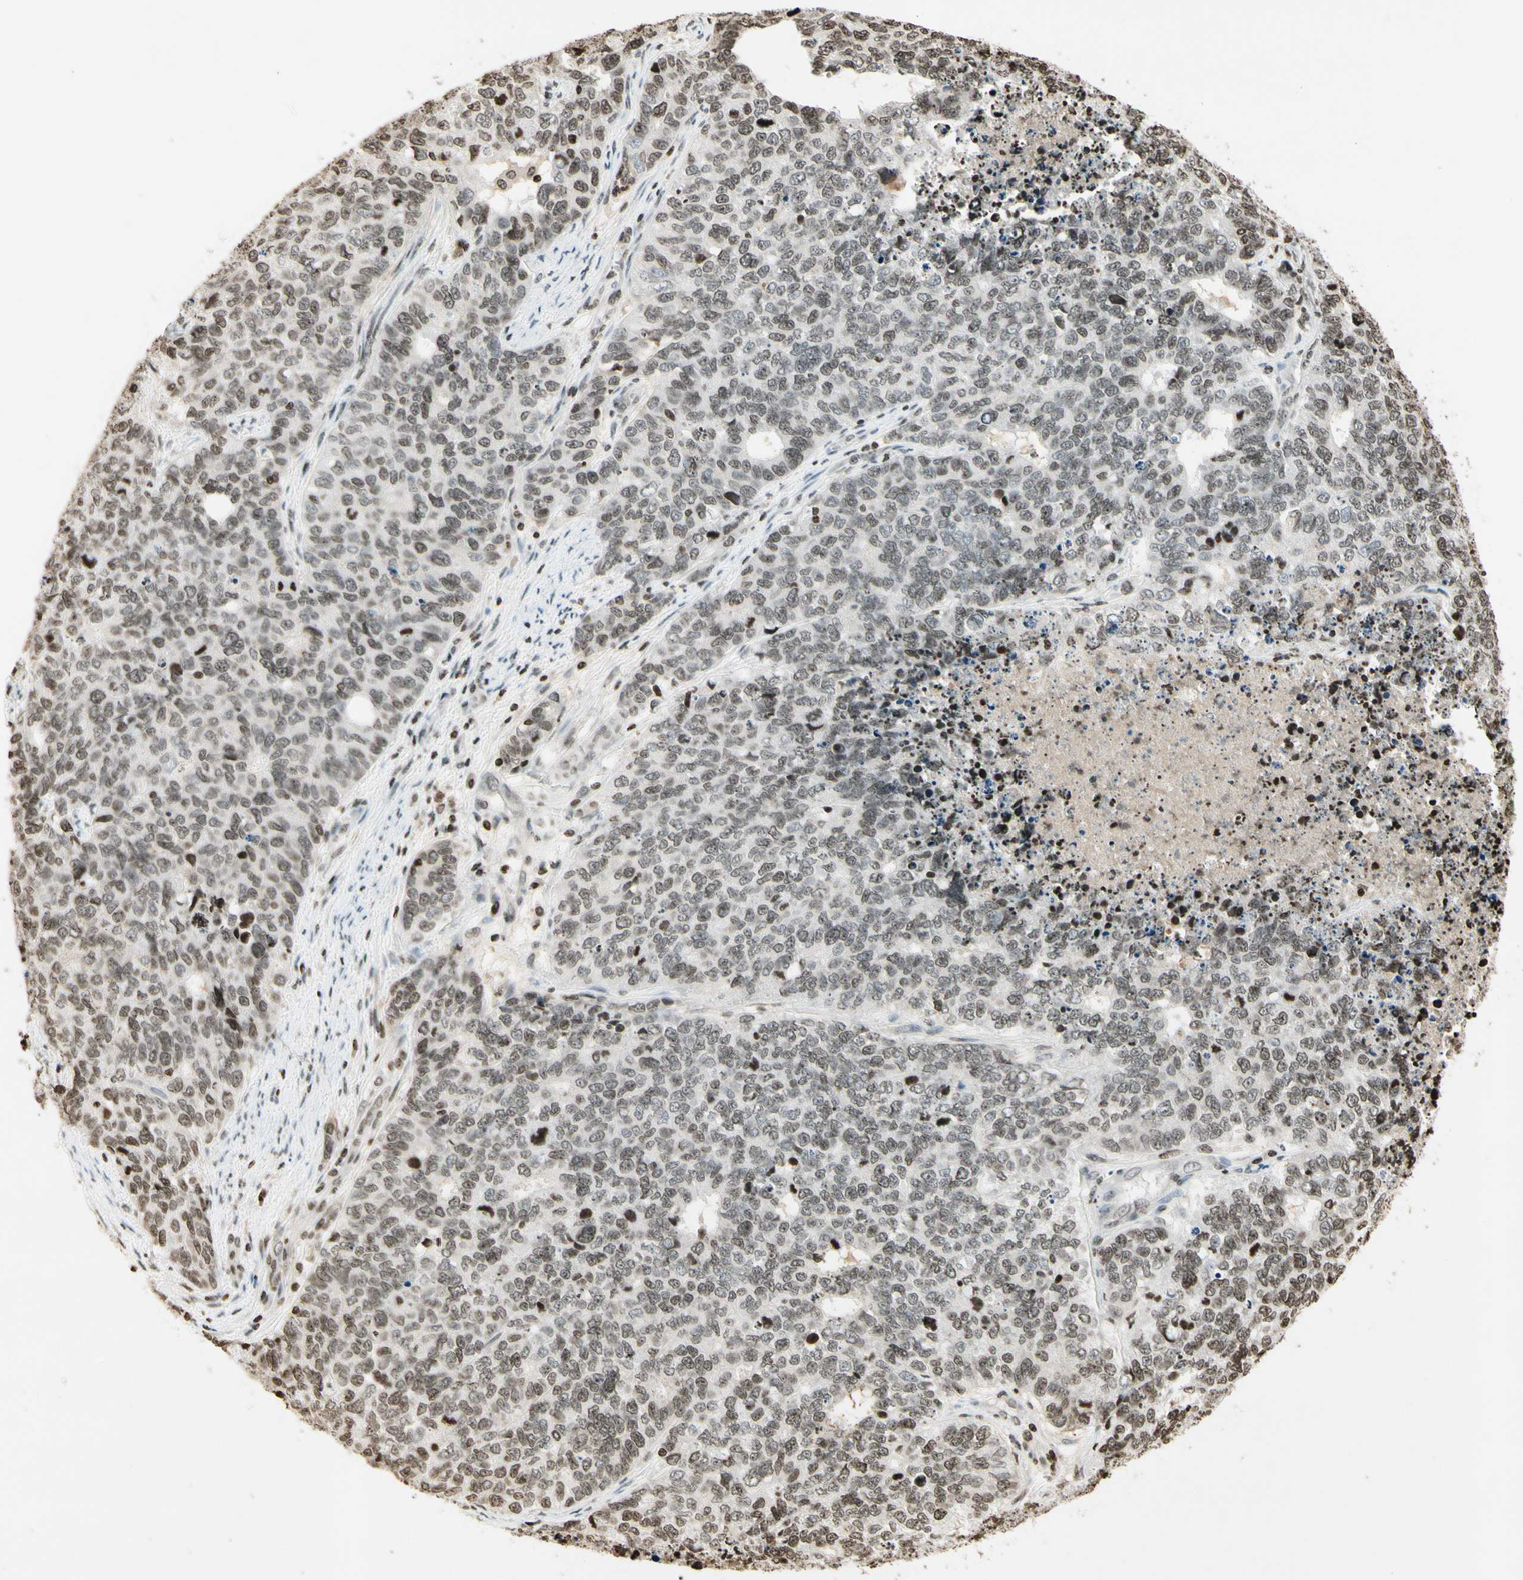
{"staining": {"intensity": "weak", "quantity": ">75%", "location": "nuclear"}, "tissue": "cervical cancer", "cell_type": "Tumor cells", "image_type": "cancer", "snomed": [{"axis": "morphology", "description": "Squamous cell carcinoma, NOS"}, {"axis": "topography", "description": "Cervix"}], "caption": "High-power microscopy captured an IHC micrograph of cervical cancer, revealing weak nuclear staining in about >75% of tumor cells.", "gene": "RORA", "patient": {"sex": "female", "age": 63}}